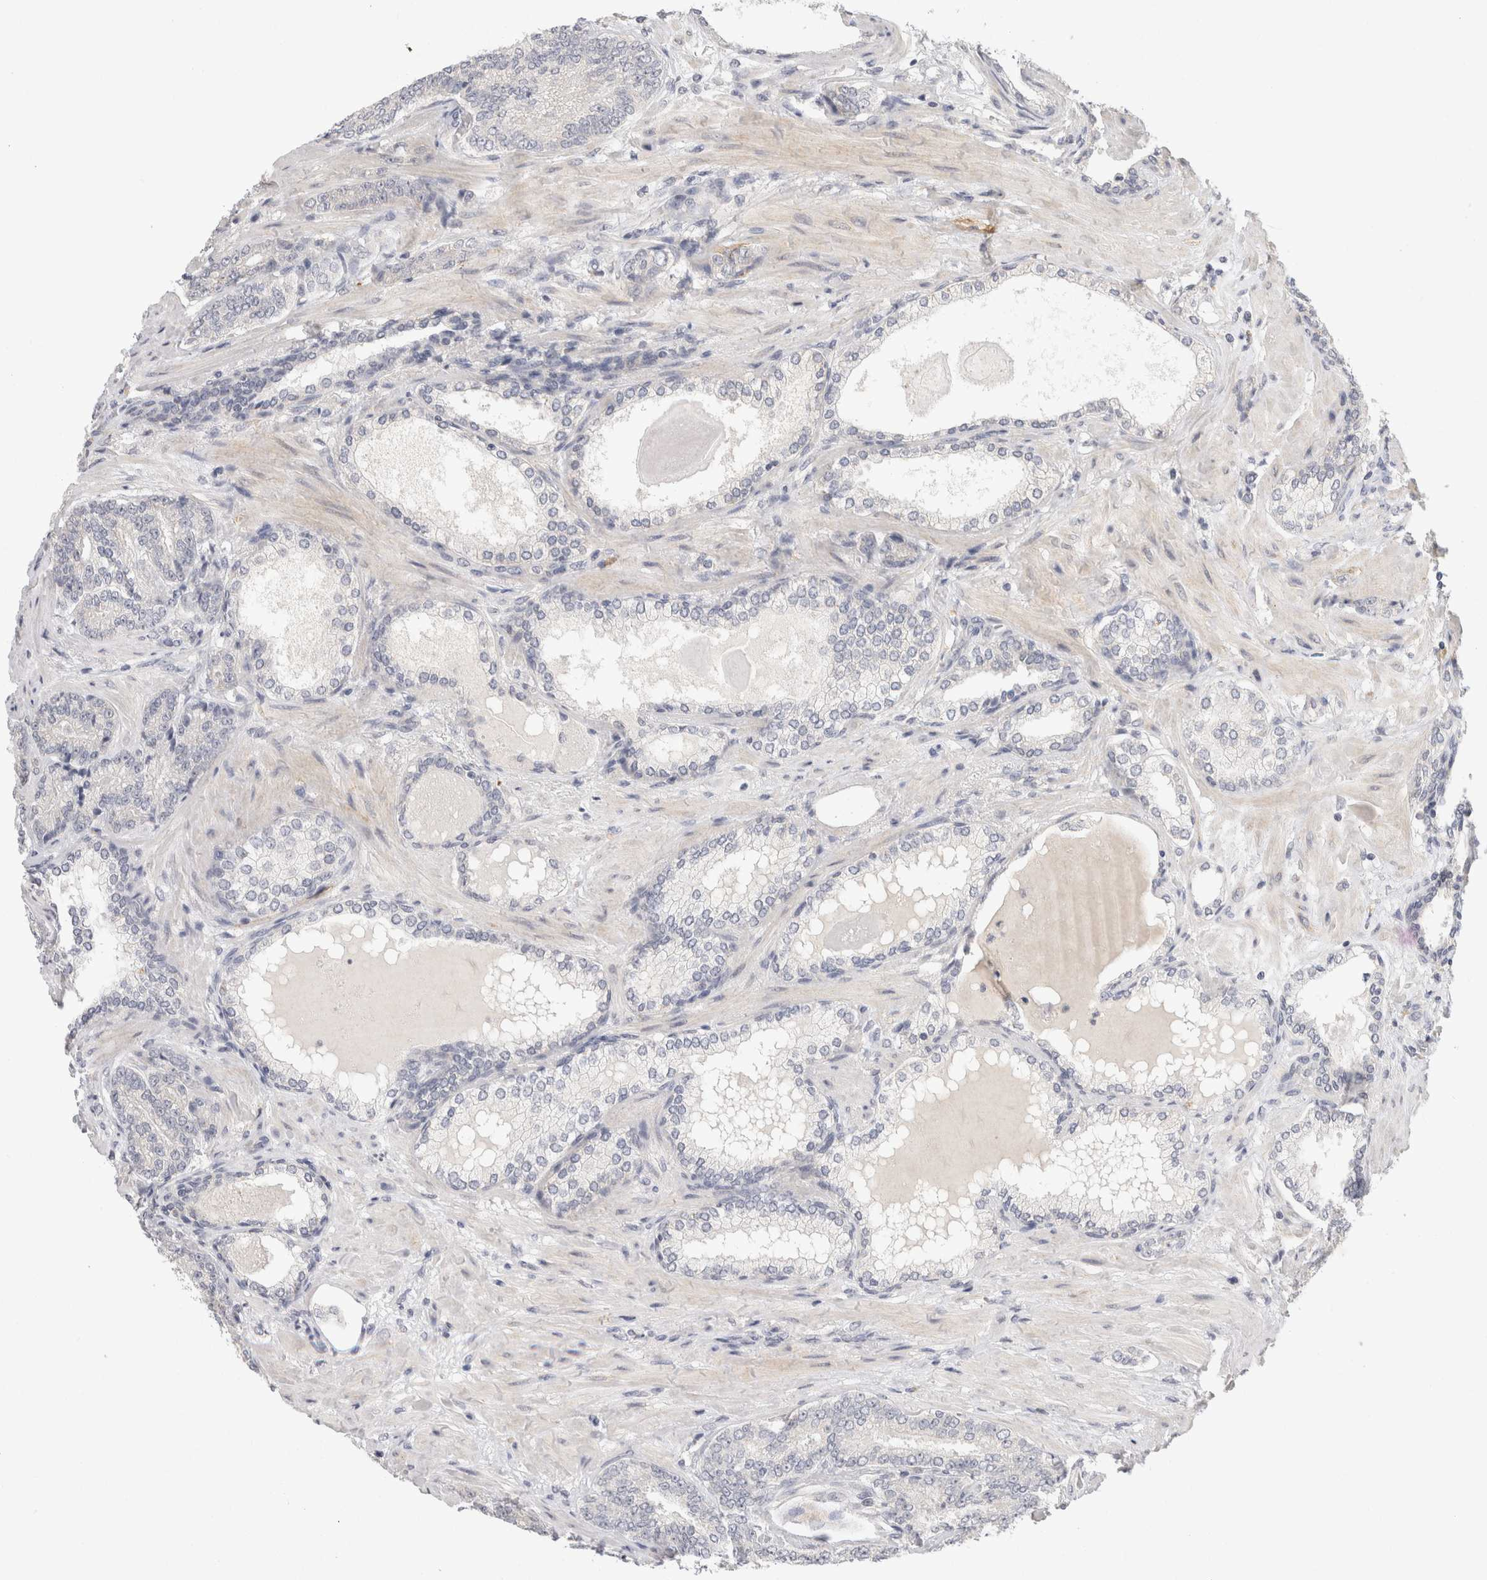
{"staining": {"intensity": "negative", "quantity": "none", "location": "none"}, "tissue": "prostate cancer", "cell_type": "Tumor cells", "image_type": "cancer", "snomed": [{"axis": "morphology", "description": "Adenocarcinoma, High grade"}, {"axis": "topography", "description": "Prostate"}], "caption": "The IHC histopathology image has no significant staining in tumor cells of prostate high-grade adenocarcinoma tissue. Nuclei are stained in blue.", "gene": "CHRM4", "patient": {"sex": "male", "age": 61}}